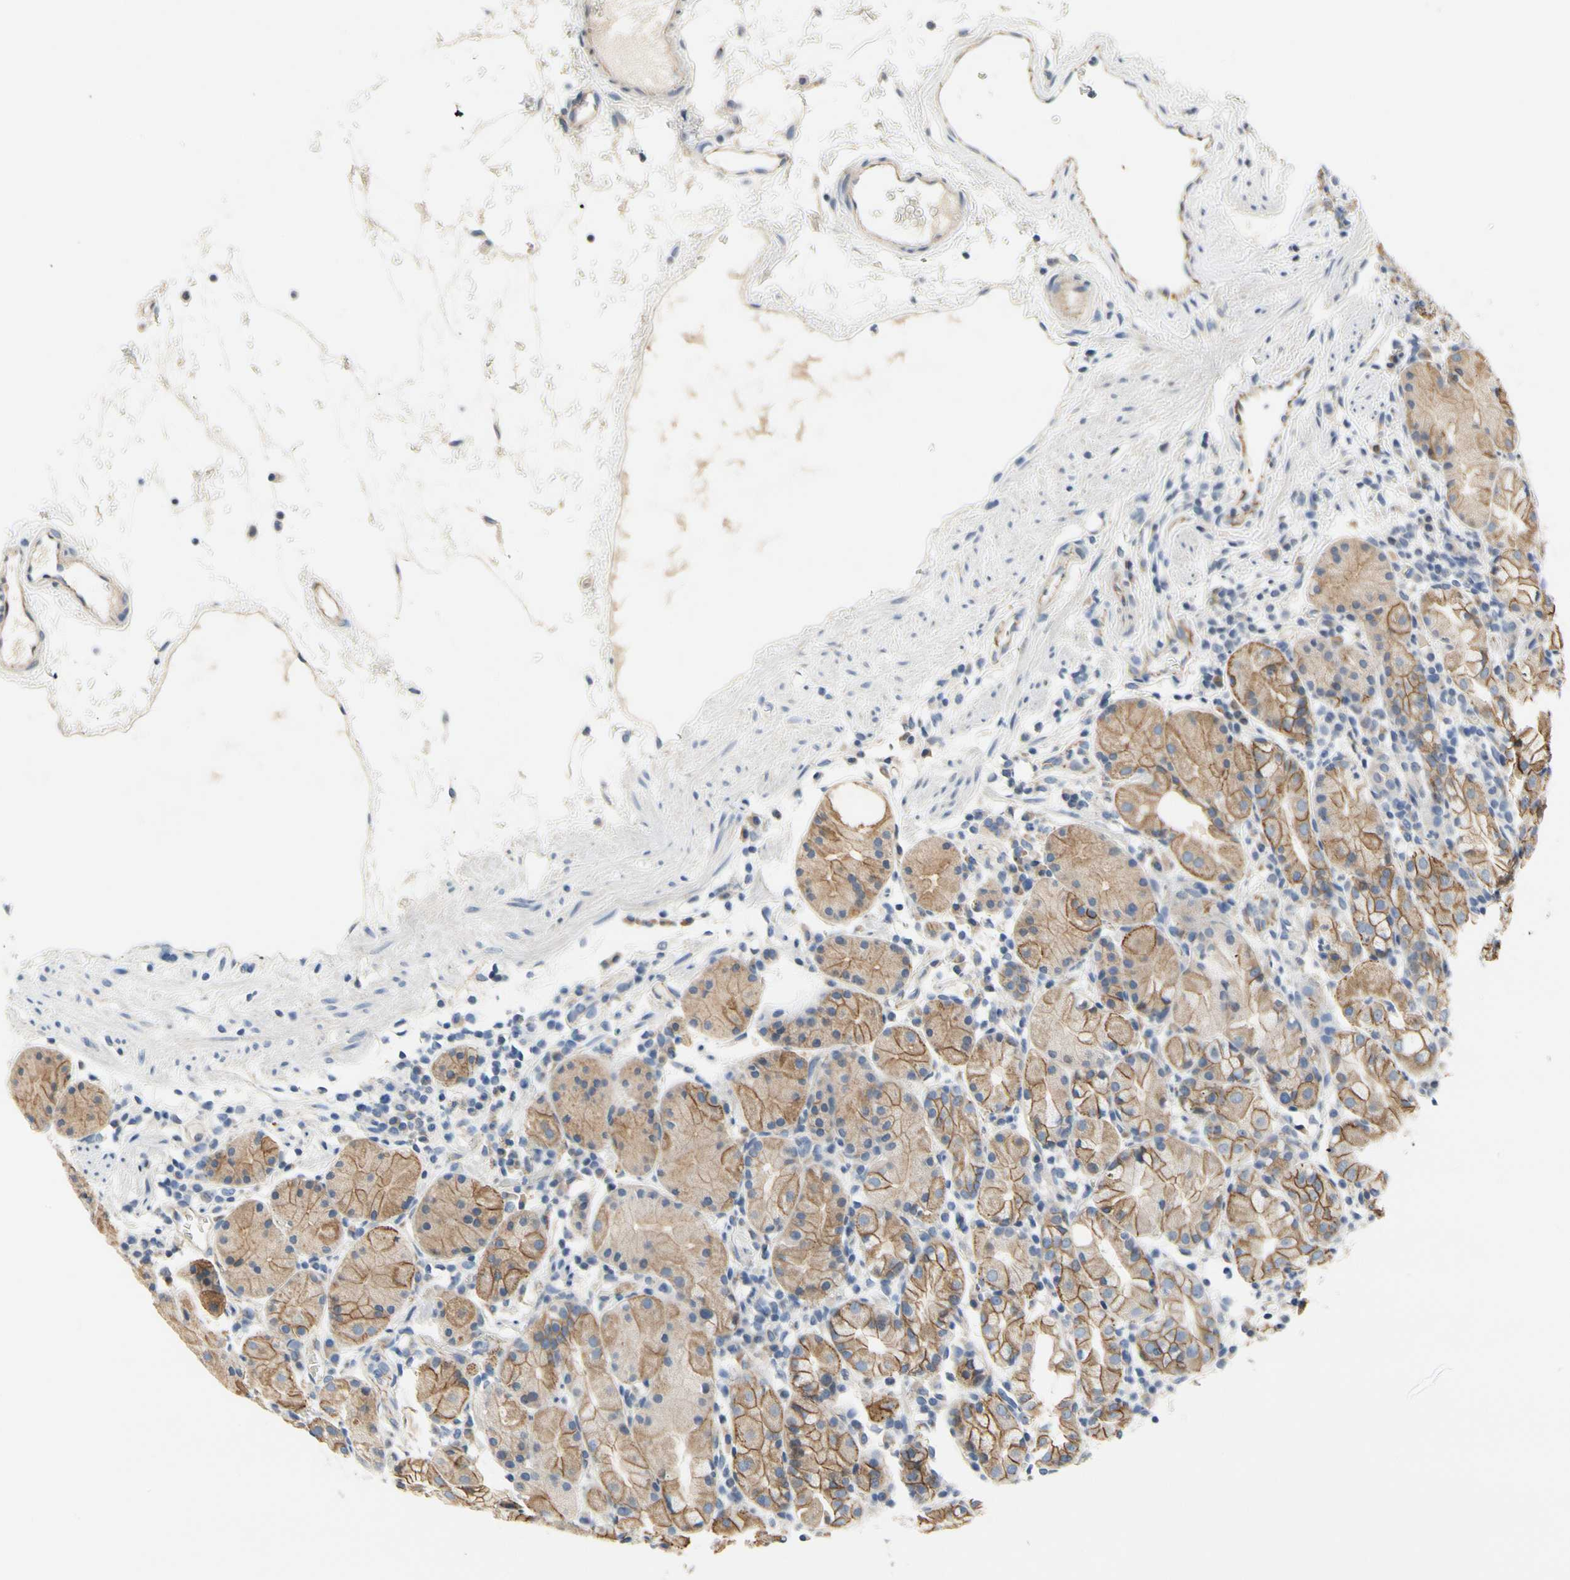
{"staining": {"intensity": "weak", "quantity": ">75%", "location": "cytoplasmic/membranous"}, "tissue": "stomach", "cell_type": "Glandular cells", "image_type": "normal", "snomed": [{"axis": "morphology", "description": "Normal tissue, NOS"}, {"axis": "topography", "description": "Stomach"}, {"axis": "topography", "description": "Stomach, lower"}], "caption": "DAB (3,3'-diaminobenzidine) immunohistochemical staining of unremarkable human stomach displays weak cytoplasmic/membranous protein staining in about >75% of glandular cells. (Stains: DAB (3,3'-diaminobenzidine) in brown, nuclei in blue, Microscopy: brightfield microscopy at high magnification).", "gene": "LGR6", "patient": {"sex": "female", "age": 75}}